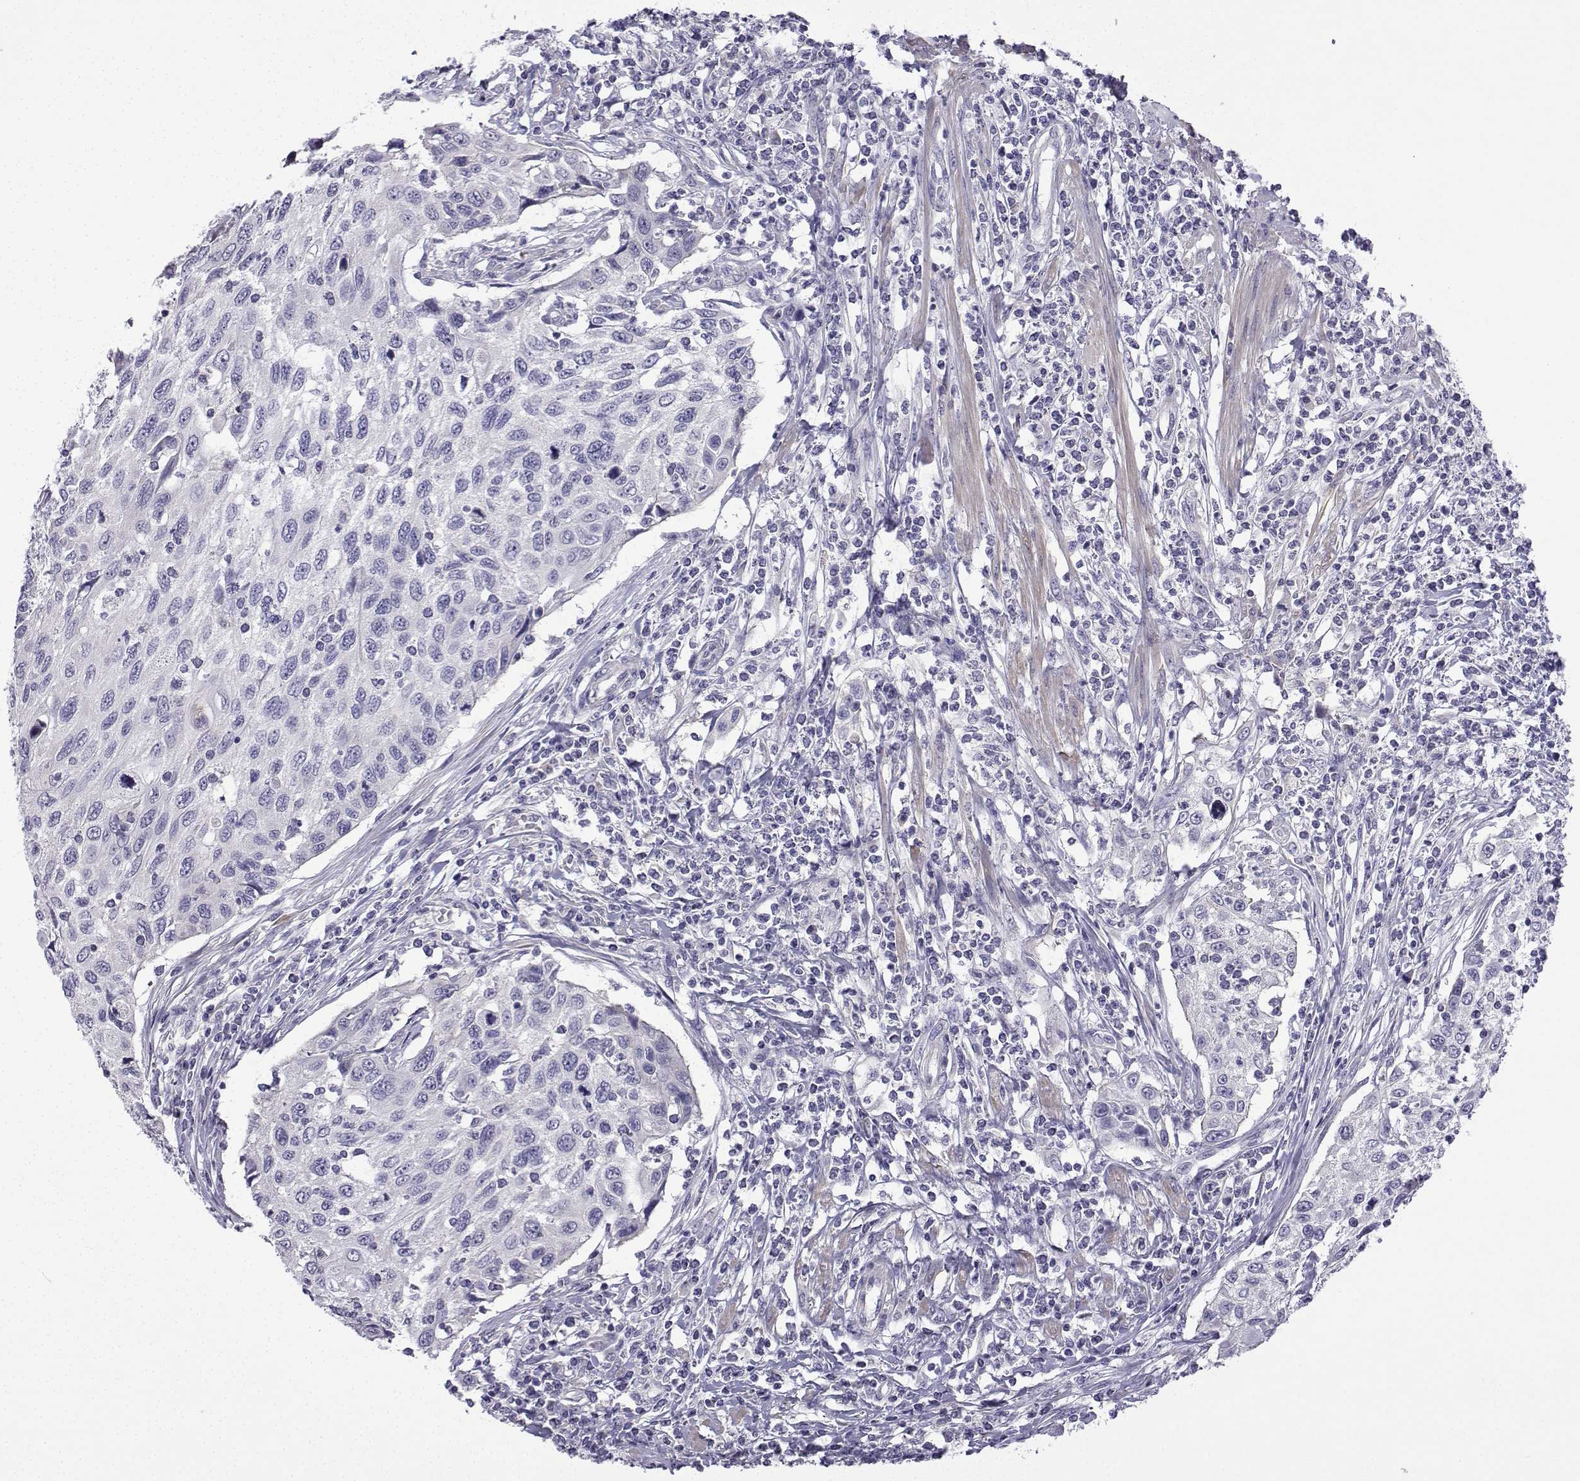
{"staining": {"intensity": "negative", "quantity": "none", "location": "none"}, "tissue": "cervical cancer", "cell_type": "Tumor cells", "image_type": "cancer", "snomed": [{"axis": "morphology", "description": "Squamous cell carcinoma, NOS"}, {"axis": "topography", "description": "Cervix"}], "caption": "High magnification brightfield microscopy of cervical squamous cell carcinoma stained with DAB (3,3'-diaminobenzidine) (brown) and counterstained with hematoxylin (blue): tumor cells show no significant positivity.", "gene": "SPACA7", "patient": {"sex": "female", "age": 70}}